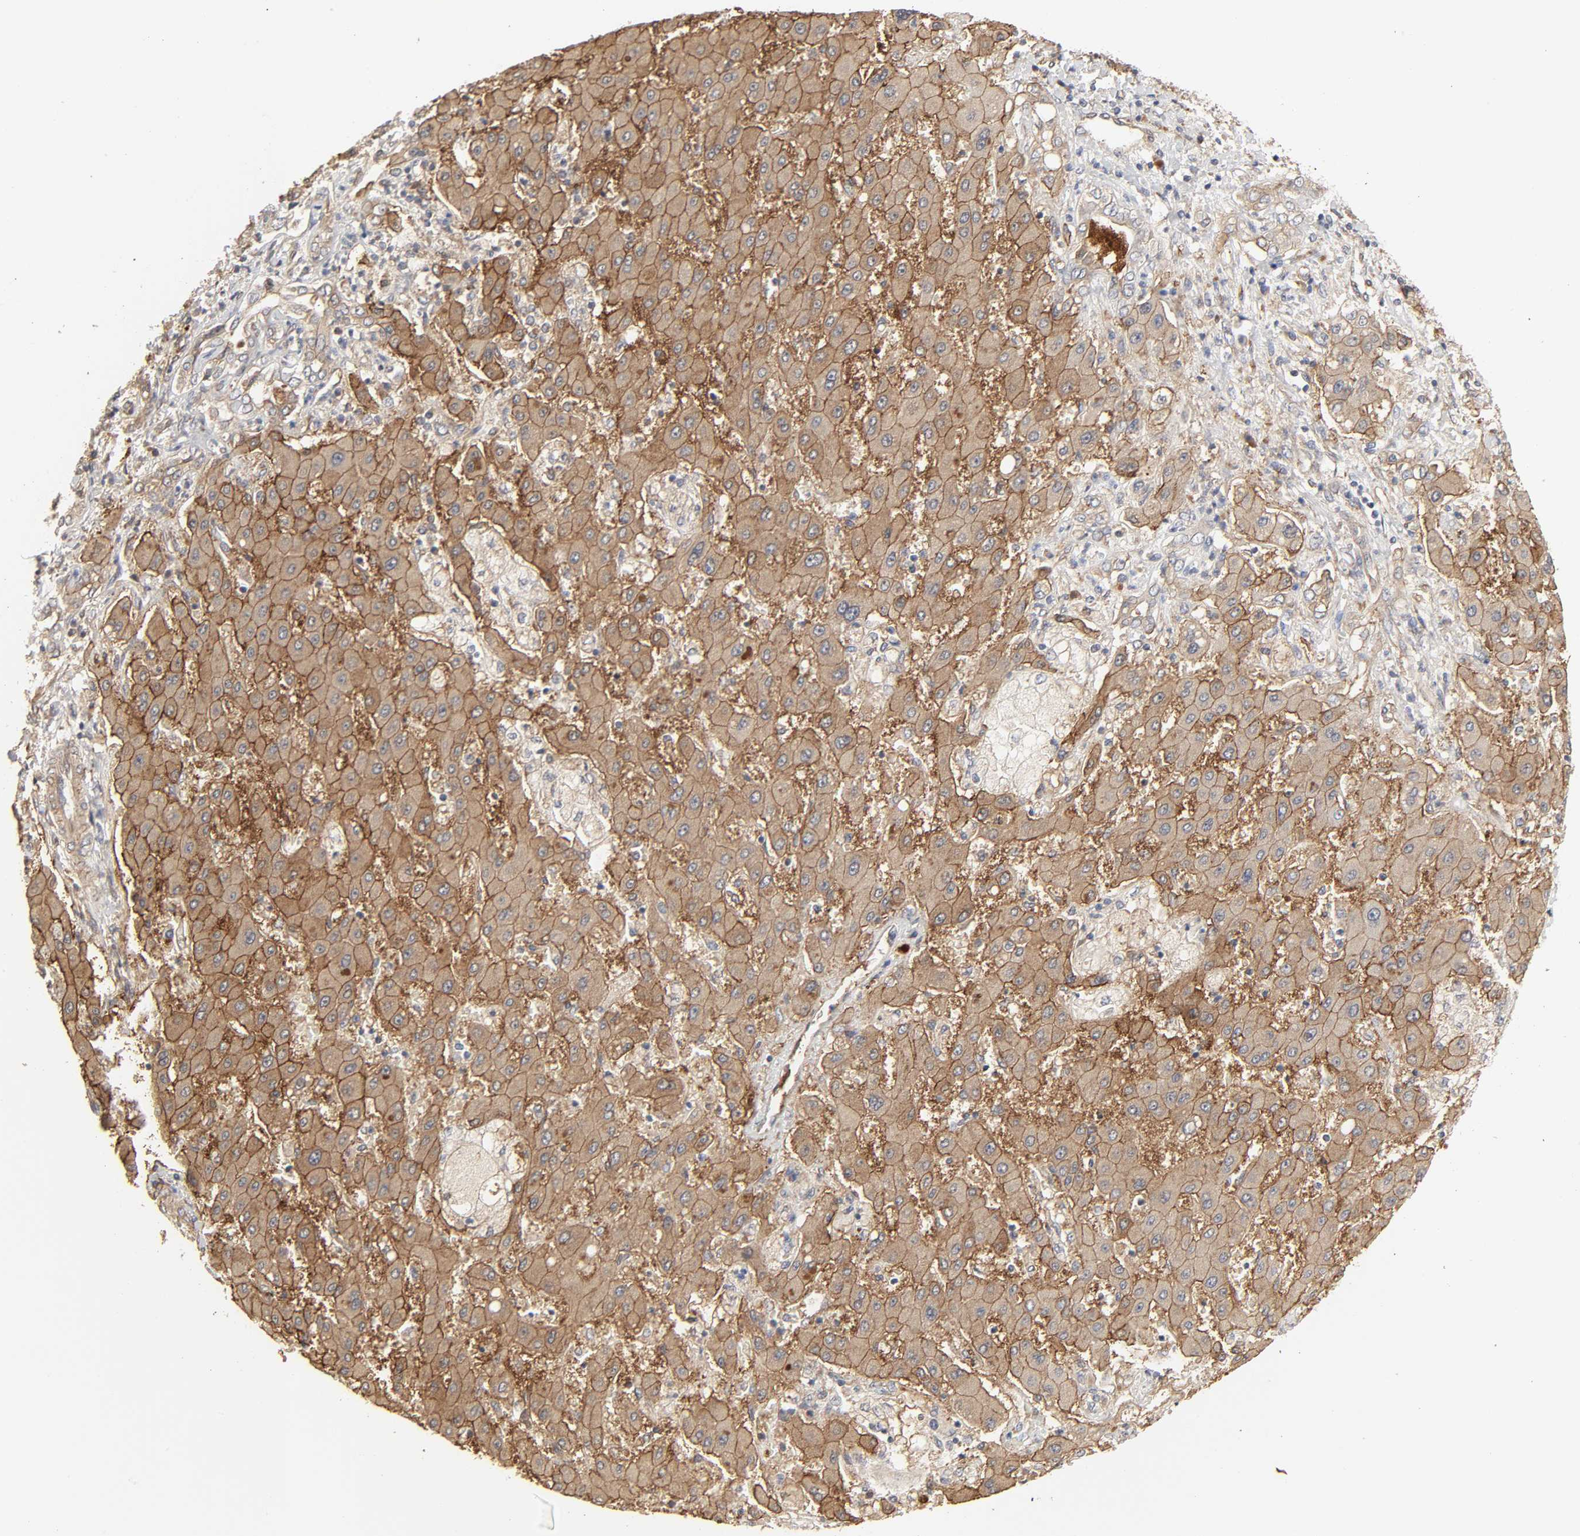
{"staining": {"intensity": "moderate", "quantity": ">75%", "location": "cytoplasmic/membranous"}, "tissue": "liver cancer", "cell_type": "Tumor cells", "image_type": "cancer", "snomed": [{"axis": "morphology", "description": "Cholangiocarcinoma"}, {"axis": "topography", "description": "Liver"}], "caption": "Protein expression by immunohistochemistry demonstrates moderate cytoplasmic/membranous positivity in about >75% of tumor cells in liver cholangiocarcinoma.", "gene": "NDRG2", "patient": {"sex": "male", "age": 50}}